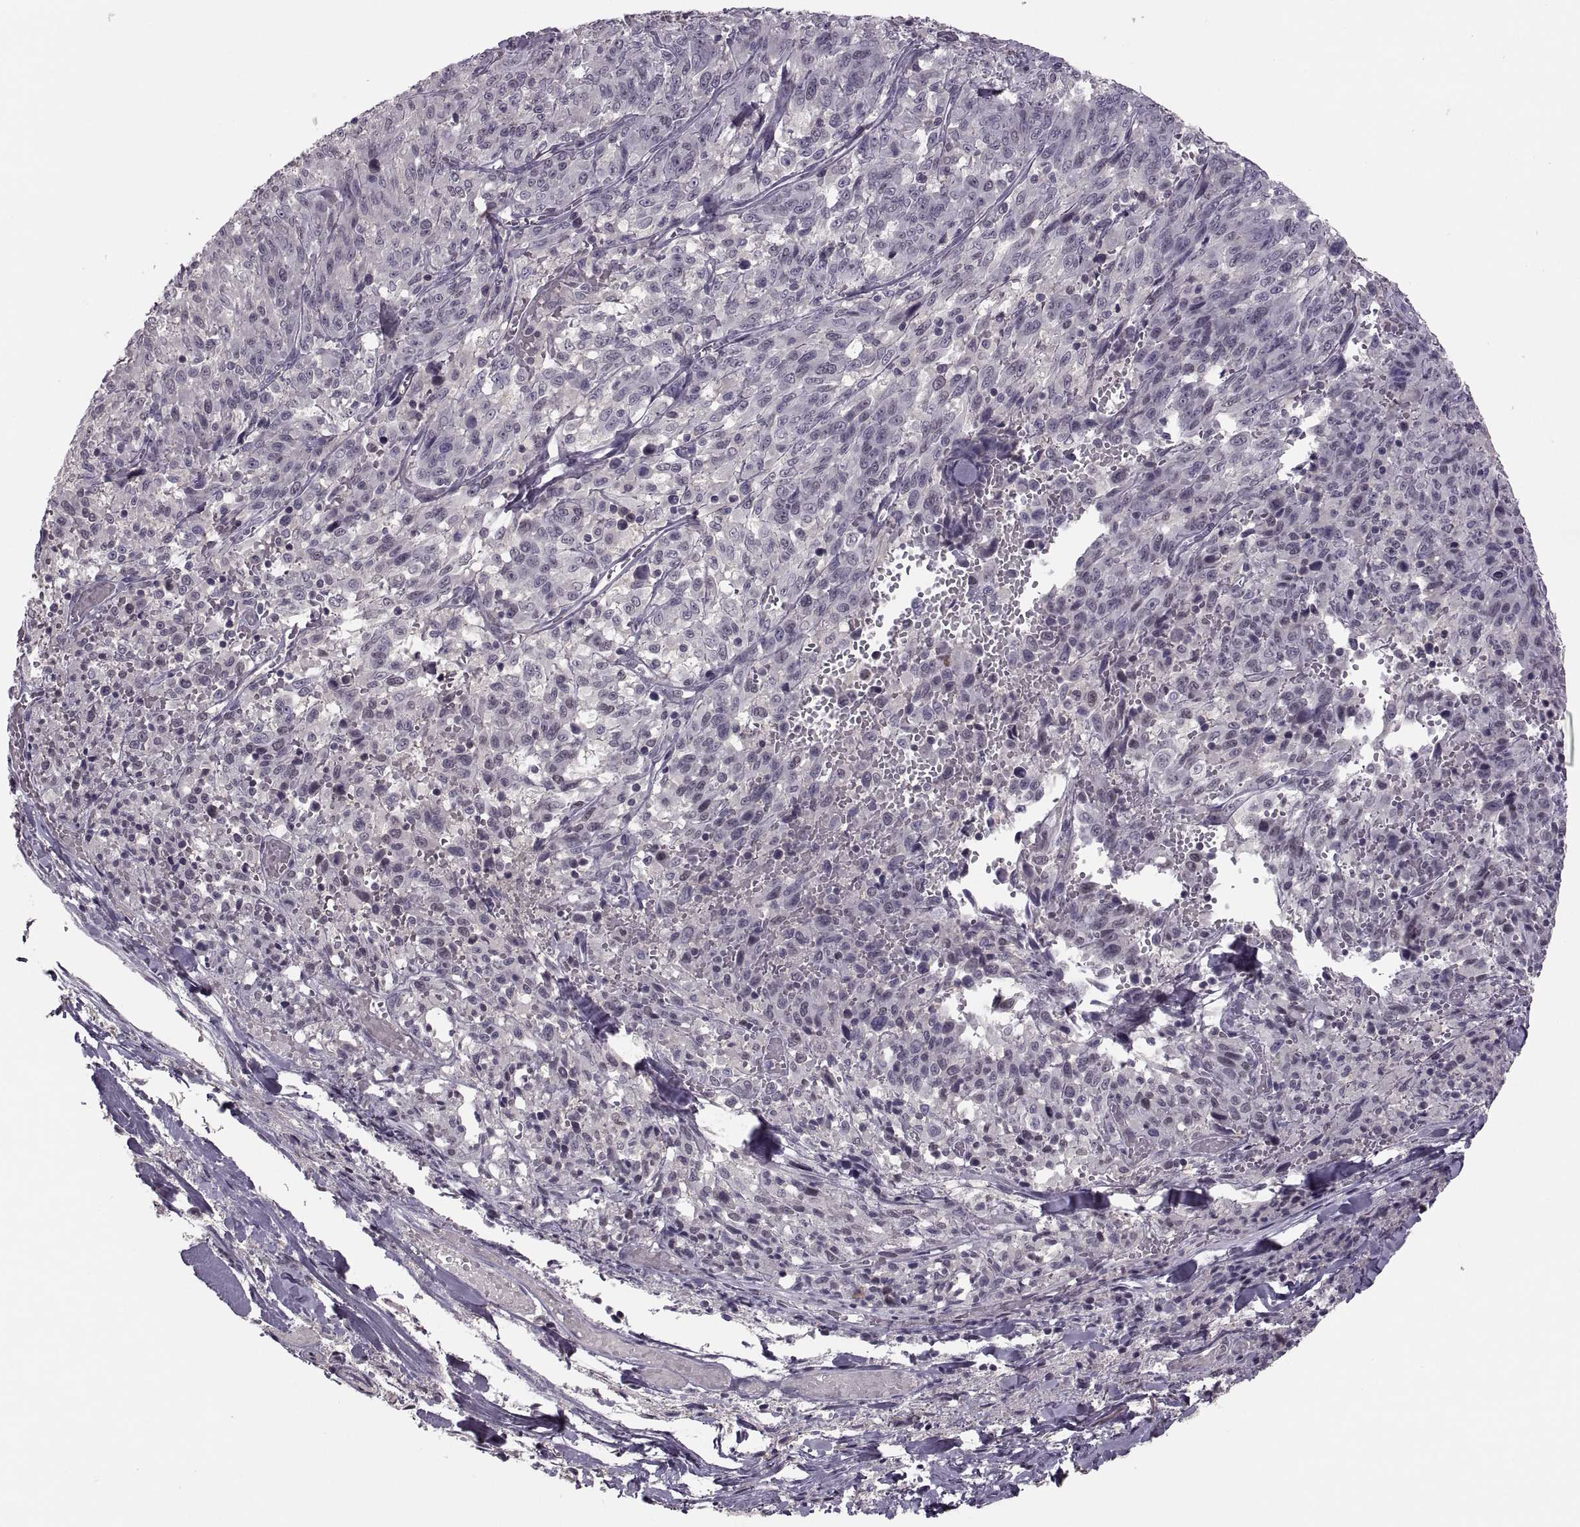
{"staining": {"intensity": "negative", "quantity": "none", "location": "none"}, "tissue": "melanoma", "cell_type": "Tumor cells", "image_type": "cancer", "snomed": [{"axis": "morphology", "description": "Malignant melanoma, NOS"}, {"axis": "topography", "description": "Skin"}], "caption": "This is an immunohistochemistry photomicrograph of malignant melanoma. There is no expression in tumor cells.", "gene": "CACNA1F", "patient": {"sex": "female", "age": 91}}